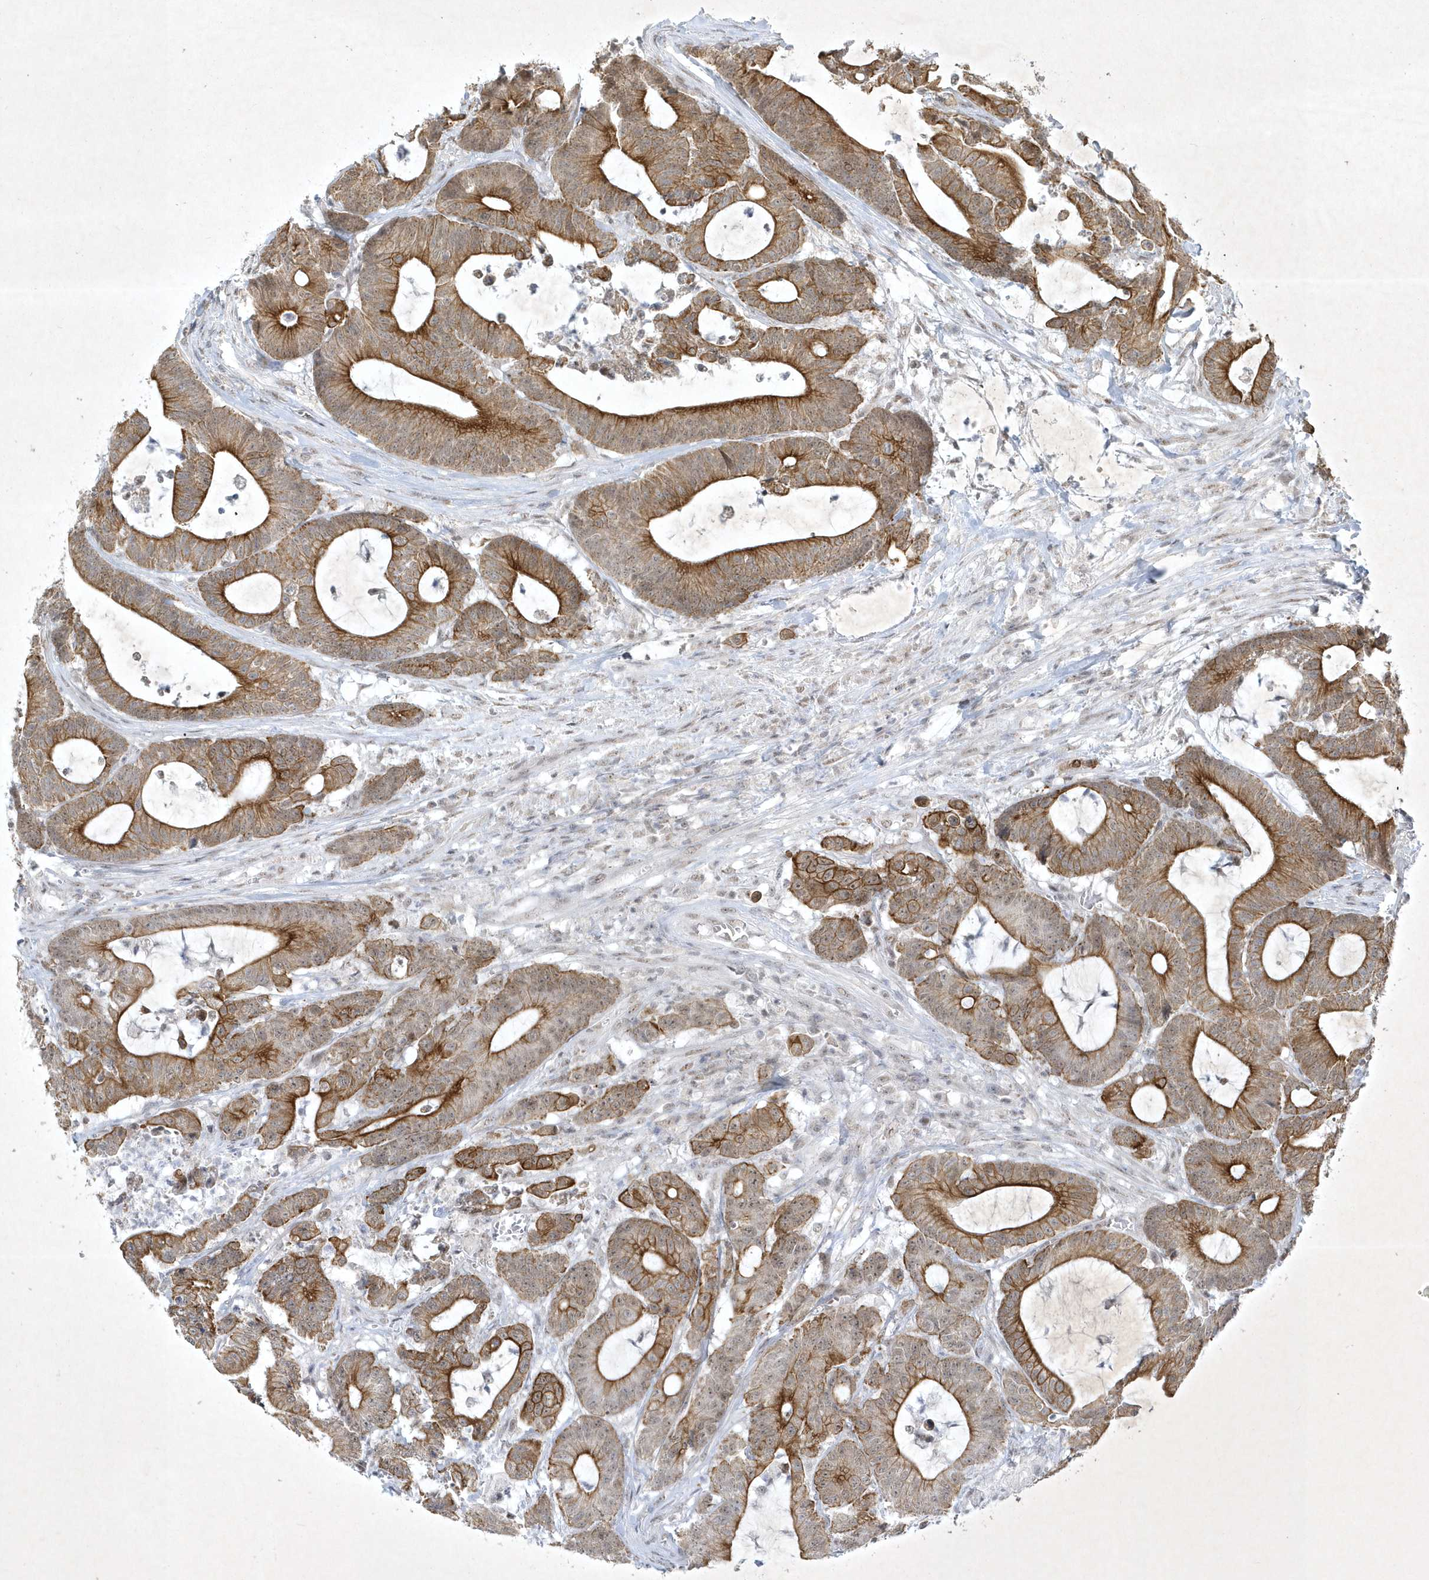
{"staining": {"intensity": "strong", "quantity": ">75%", "location": "cytoplasmic/membranous"}, "tissue": "colorectal cancer", "cell_type": "Tumor cells", "image_type": "cancer", "snomed": [{"axis": "morphology", "description": "Adenocarcinoma, NOS"}, {"axis": "topography", "description": "Colon"}], "caption": "An image of colorectal cancer stained for a protein exhibits strong cytoplasmic/membranous brown staining in tumor cells.", "gene": "ZBTB9", "patient": {"sex": "female", "age": 84}}